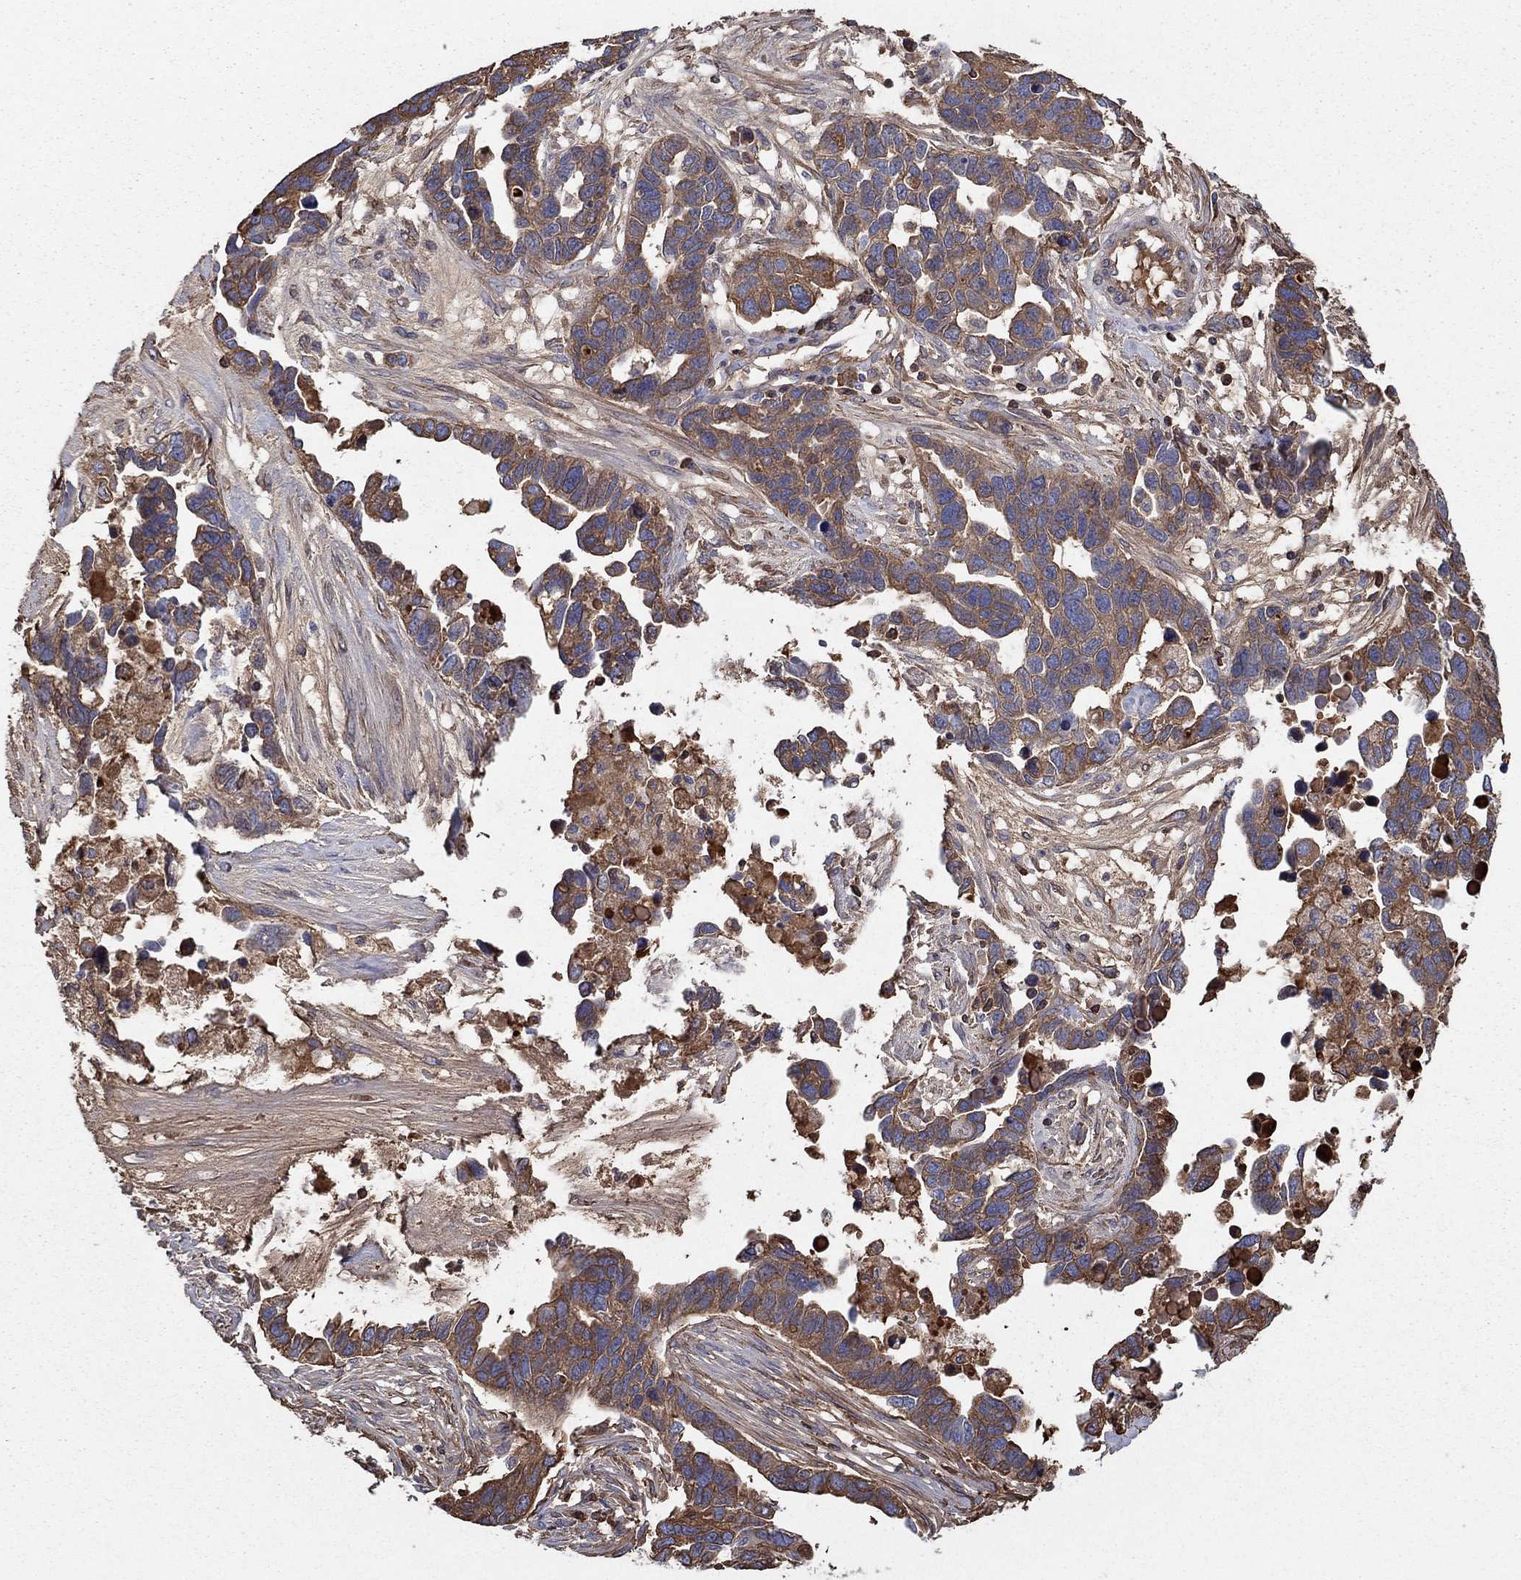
{"staining": {"intensity": "moderate", "quantity": ">75%", "location": "cytoplasmic/membranous"}, "tissue": "ovarian cancer", "cell_type": "Tumor cells", "image_type": "cancer", "snomed": [{"axis": "morphology", "description": "Cystadenocarcinoma, serous, NOS"}, {"axis": "topography", "description": "Ovary"}], "caption": "About >75% of tumor cells in human ovarian cancer (serous cystadenocarcinoma) exhibit moderate cytoplasmic/membranous protein staining as visualized by brown immunohistochemical staining.", "gene": "HPX", "patient": {"sex": "female", "age": 54}}